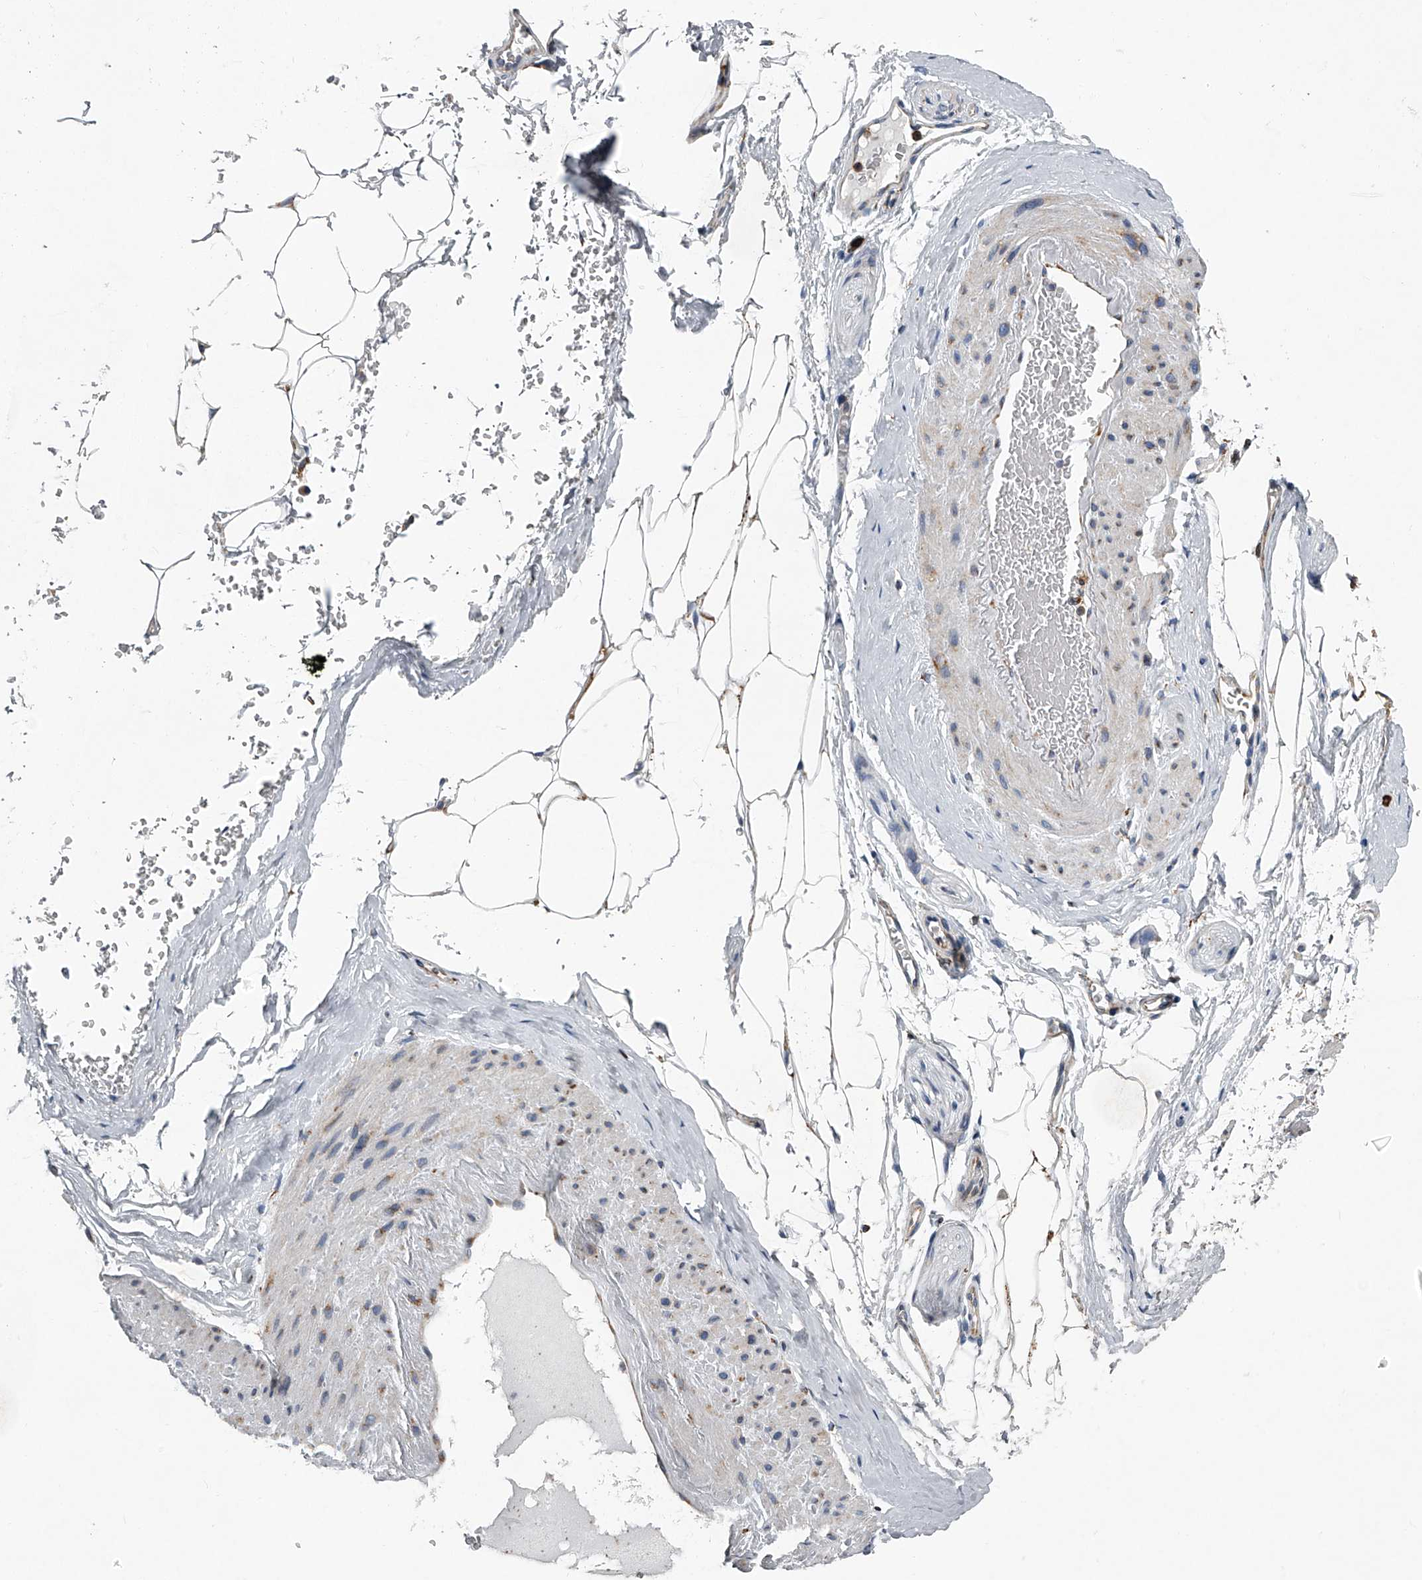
{"staining": {"intensity": "moderate", "quantity": "25%-75%", "location": "cytoplasmic/membranous"}, "tissue": "adipose tissue", "cell_type": "Adipocytes", "image_type": "normal", "snomed": [{"axis": "morphology", "description": "Normal tissue, NOS"}, {"axis": "morphology", "description": "Adenocarcinoma, Low grade"}, {"axis": "topography", "description": "Prostate"}, {"axis": "topography", "description": "Peripheral nerve tissue"}], "caption": "Adipose tissue was stained to show a protein in brown. There is medium levels of moderate cytoplasmic/membranous expression in about 25%-75% of adipocytes. (DAB (3,3'-diaminobenzidine) = brown stain, brightfield microscopy at high magnification).", "gene": "TMEM63C", "patient": {"sex": "male", "age": 63}}